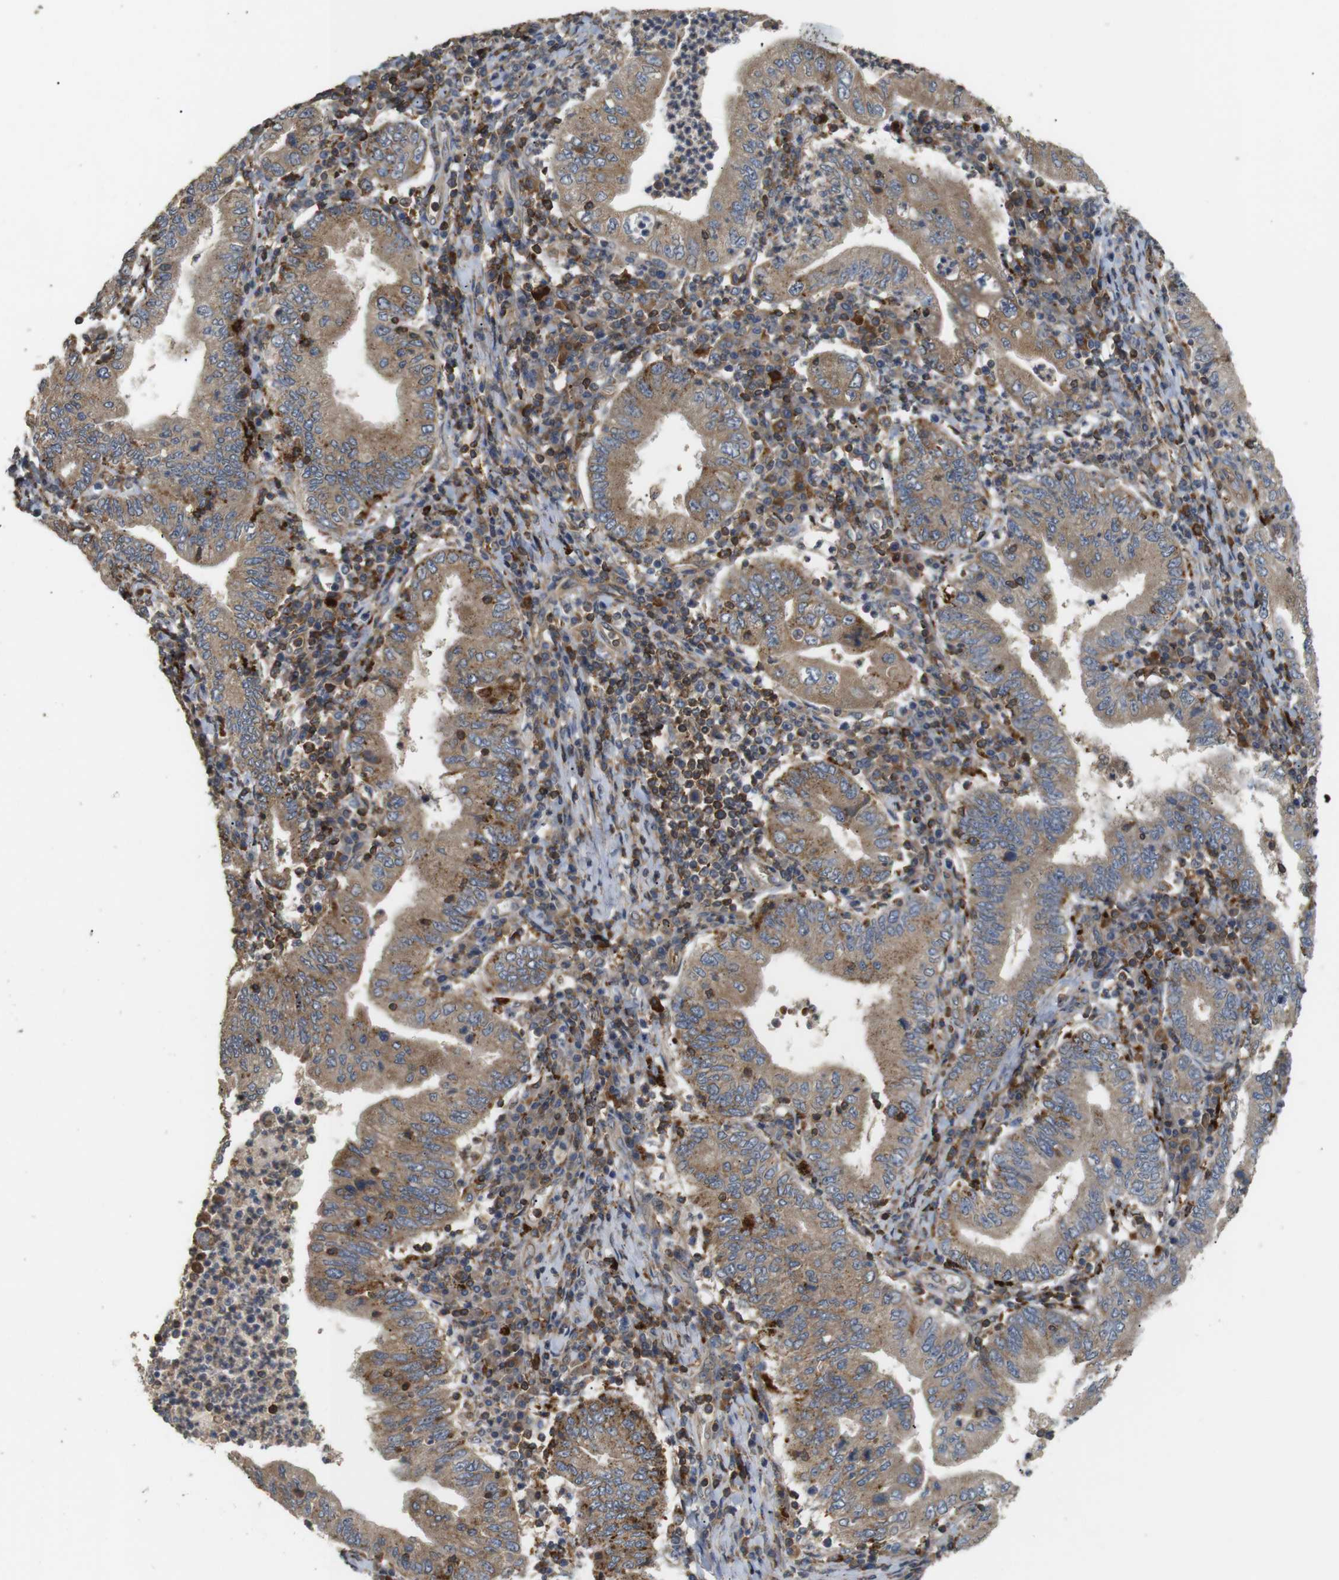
{"staining": {"intensity": "moderate", "quantity": ">75%", "location": "cytoplasmic/membranous"}, "tissue": "stomach cancer", "cell_type": "Tumor cells", "image_type": "cancer", "snomed": [{"axis": "morphology", "description": "Normal tissue, NOS"}, {"axis": "morphology", "description": "Adenocarcinoma, NOS"}, {"axis": "topography", "description": "Esophagus"}, {"axis": "topography", "description": "Stomach, upper"}, {"axis": "topography", "description": "Peripheral nerve tissue"}], "caption": "About >75% of tumor cells in human stomach cancer (adenocarcinoma) show moderate cytoplasmic/membranous protein positivity as visualized by brown immunohistochemical staining.", "gene": "KSR1", "patient": {"sex": "male", "age": 62}}